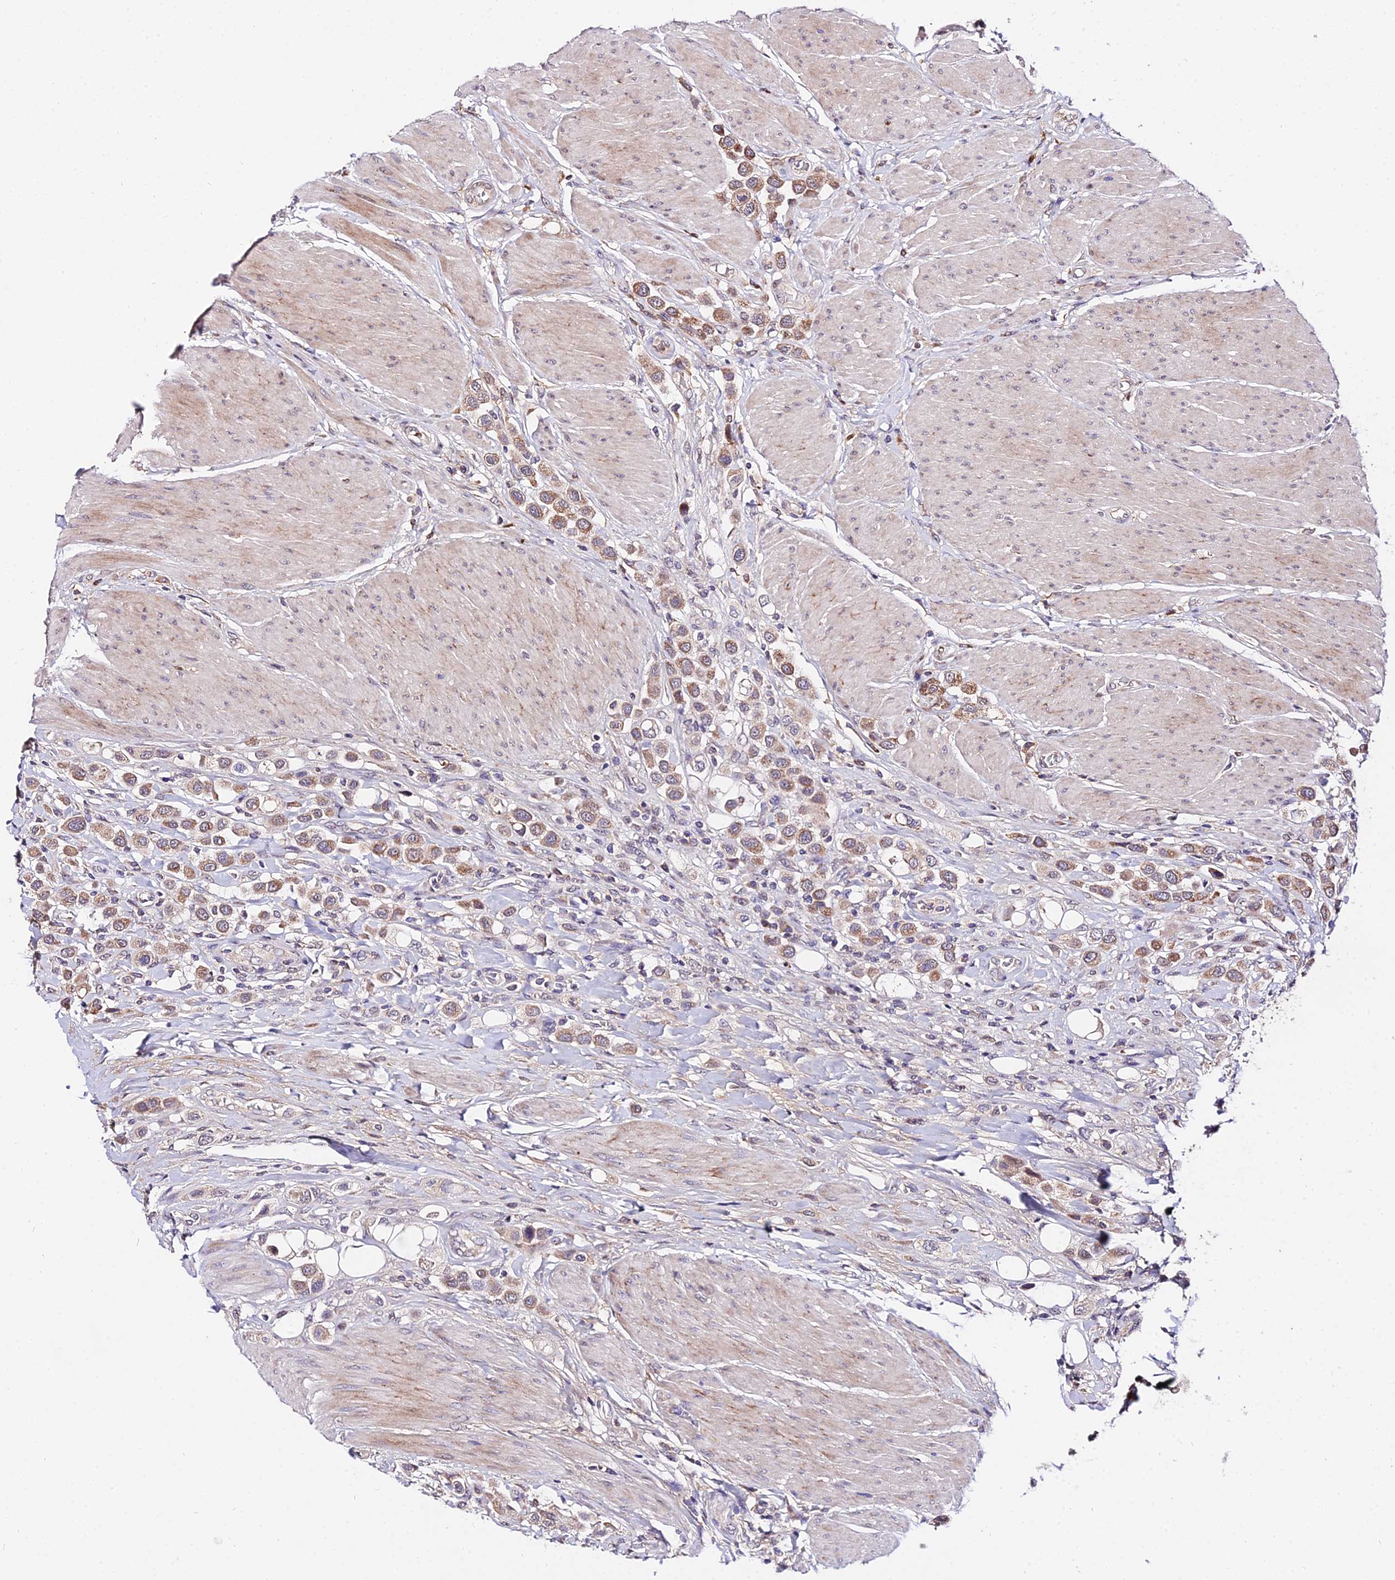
{"staining": {"intensity": "moderate", "quantity": ">75%", "location": "cytoplasmic/membranous"}, "tissue": "urothelial cancer", "cell_type": "Tumor cells", "image_type": "cancer", "snomed": [{"axis": "morphology", "description": "Urothelial carcinoma, High grade"}, {"axis": "topography", "description": "Urinary bladder"}], "caption": "About >75% of tumor cells in human urothelial carcinoma (high-grade) reveal moderate cytoplasmic/membranous protein staining as visualized by brown immunohistochemical staining.", "gene": "WDR5B", "patient": {"sex": "male", "age": 50}}